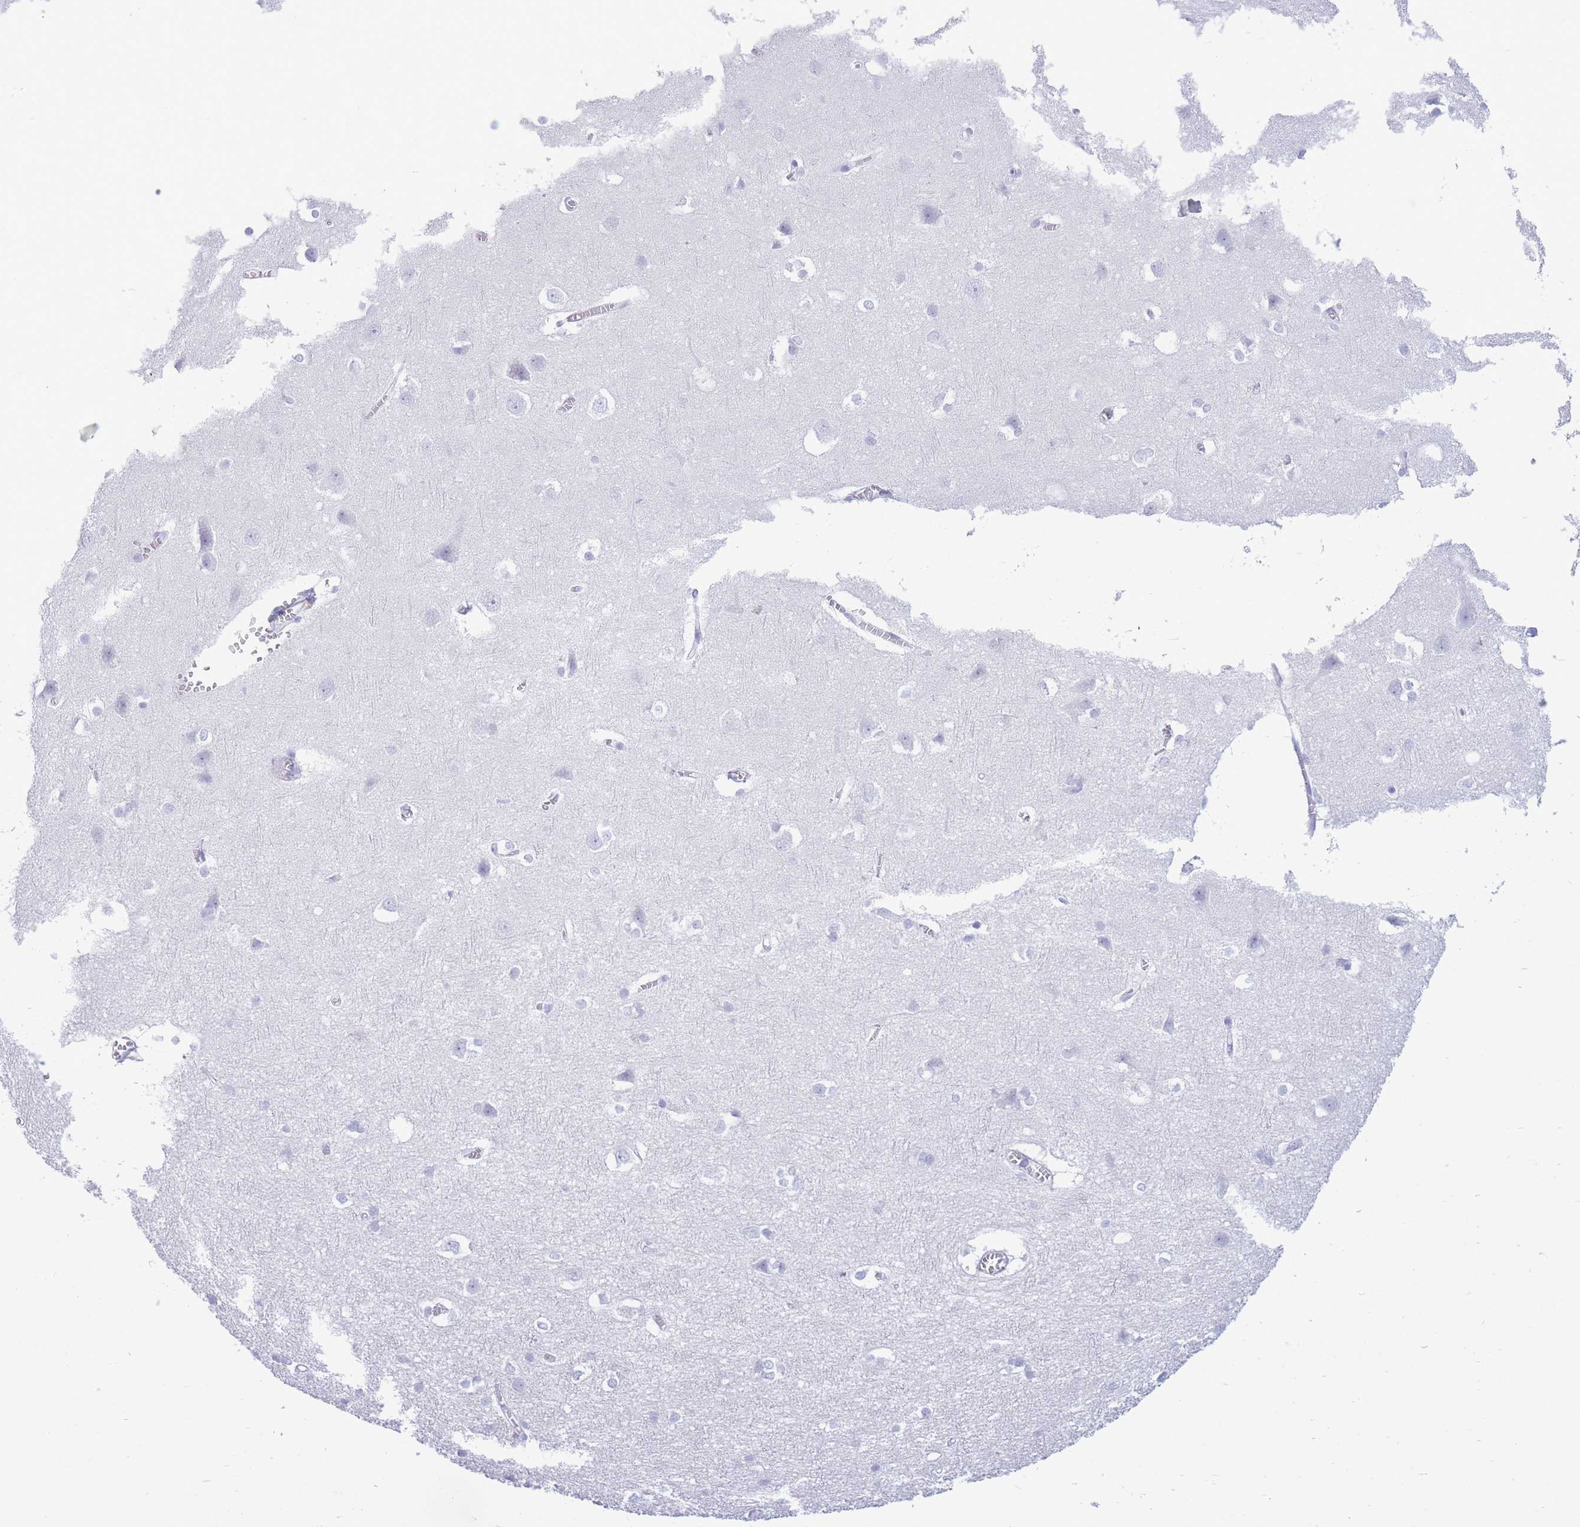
{"staining": {"intensity": "negative", "quantity": "none", "location": "none"}, "tissue": "cerebral cortex", "cell_type": "Endothelial cells", "image_type": "normal", "snomed": [{"axis": "morphology", "description": "Normal tissue, NOS"}, {"axis": "topography", "description": "Cerebral cortex"}], "caption": "Endothelial cells show no significant staining in benign cerebral cortex. (Immunohistochemistry (ihc), brightfield microscopy, high magnification).", "gene": "VWA8", "patient": {"sex": "male", "age": 37}}